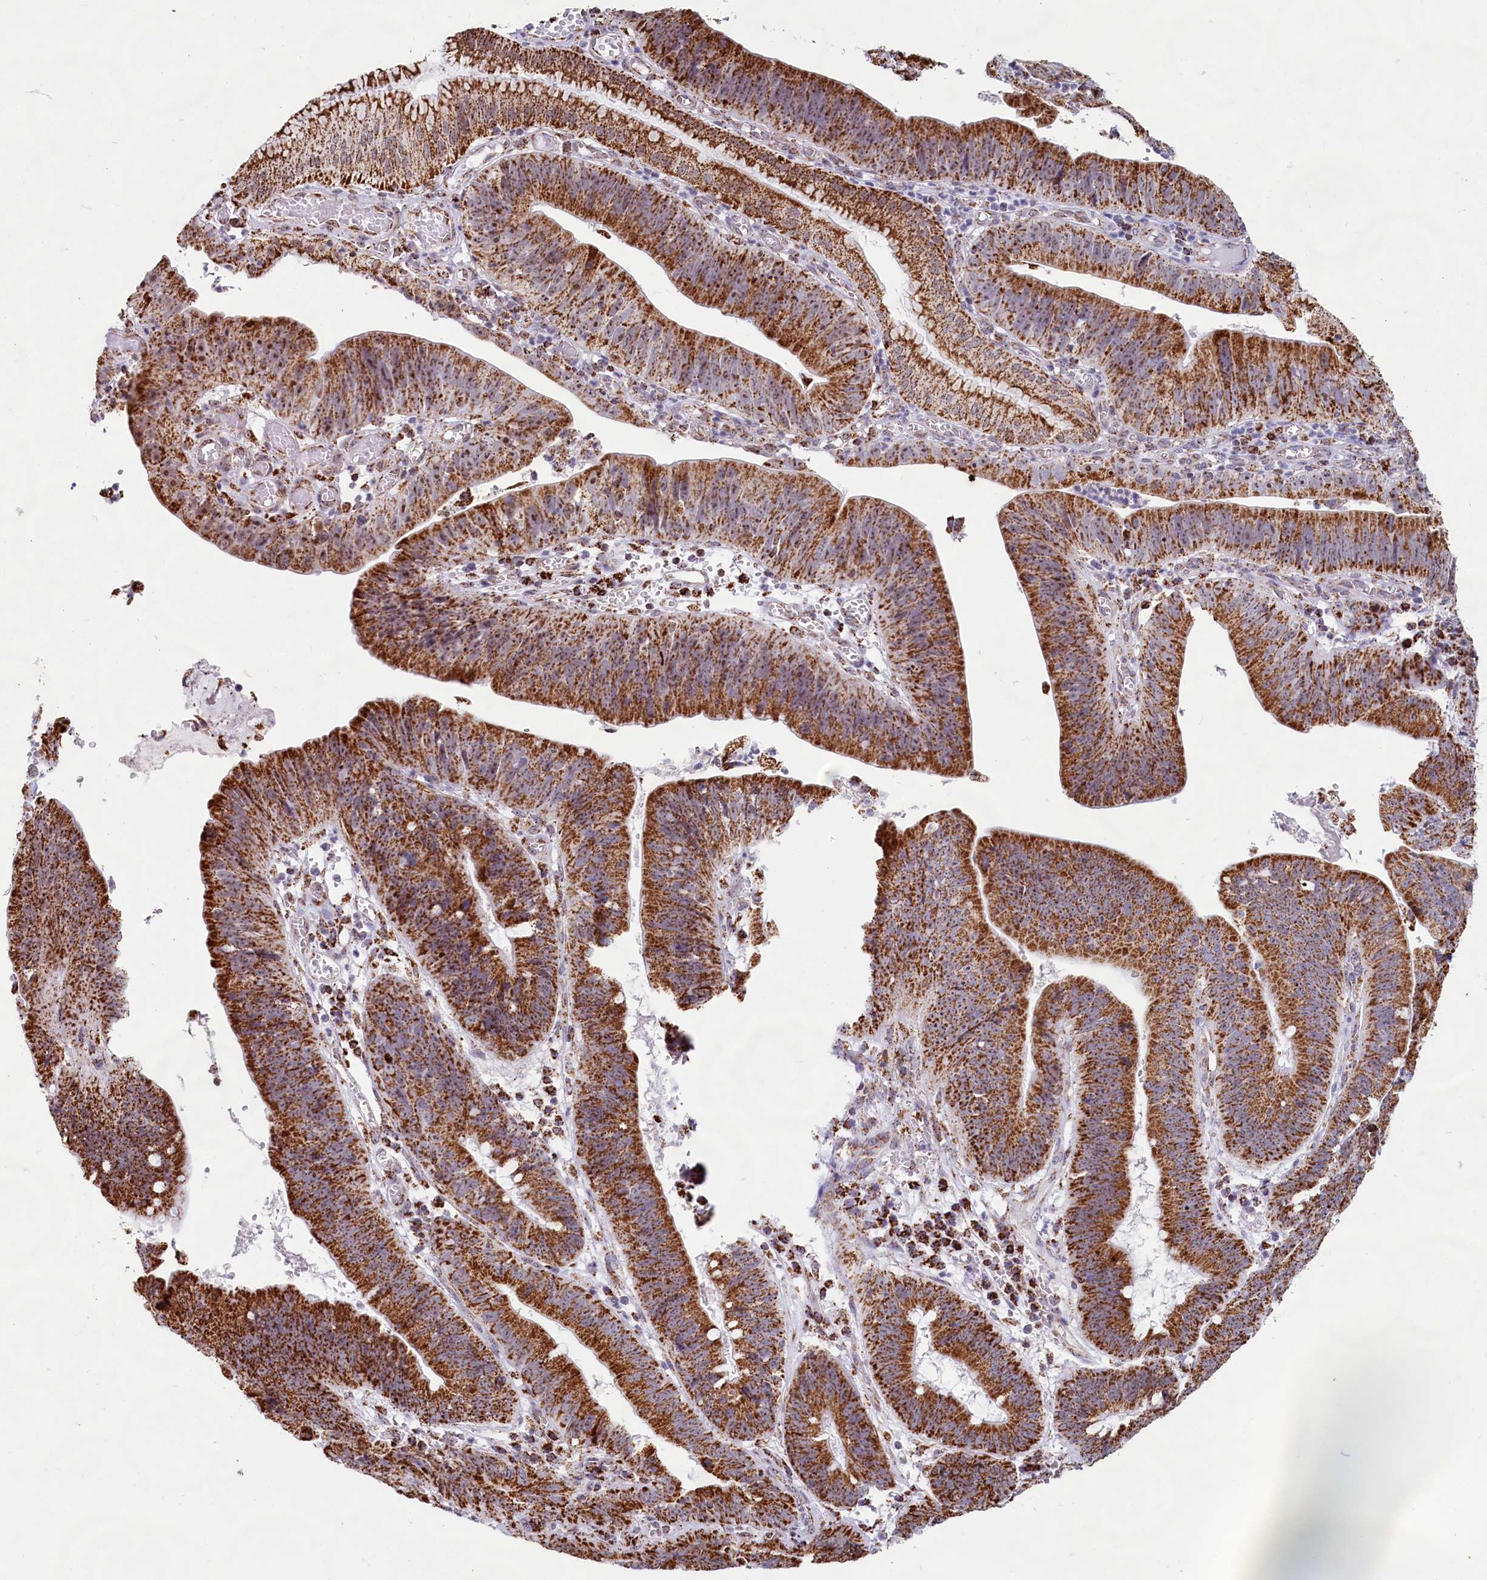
{"staining": {"intensity": "strong", "quantity": ">75%", "location": "cytoplasmic/membranous"}, "tissue": "stomach cancer", "cell_type": "Tumor cells", "image_type": "cancer", "snomed": [{"axis": "morphology", "description": "Adenocarcinoma, NOS"}, {"axis": "topography", "description": "Stomach"}], "caption": "IHC micrograph of adenocarcinoma (stomach) stained for a protein (brown), which exhibits high levels of strong cytoplasmic/membranous positivity in about >75% of tumor cells.", "gene": "C1D", "patient": {"sex": "male", "age": 59}}